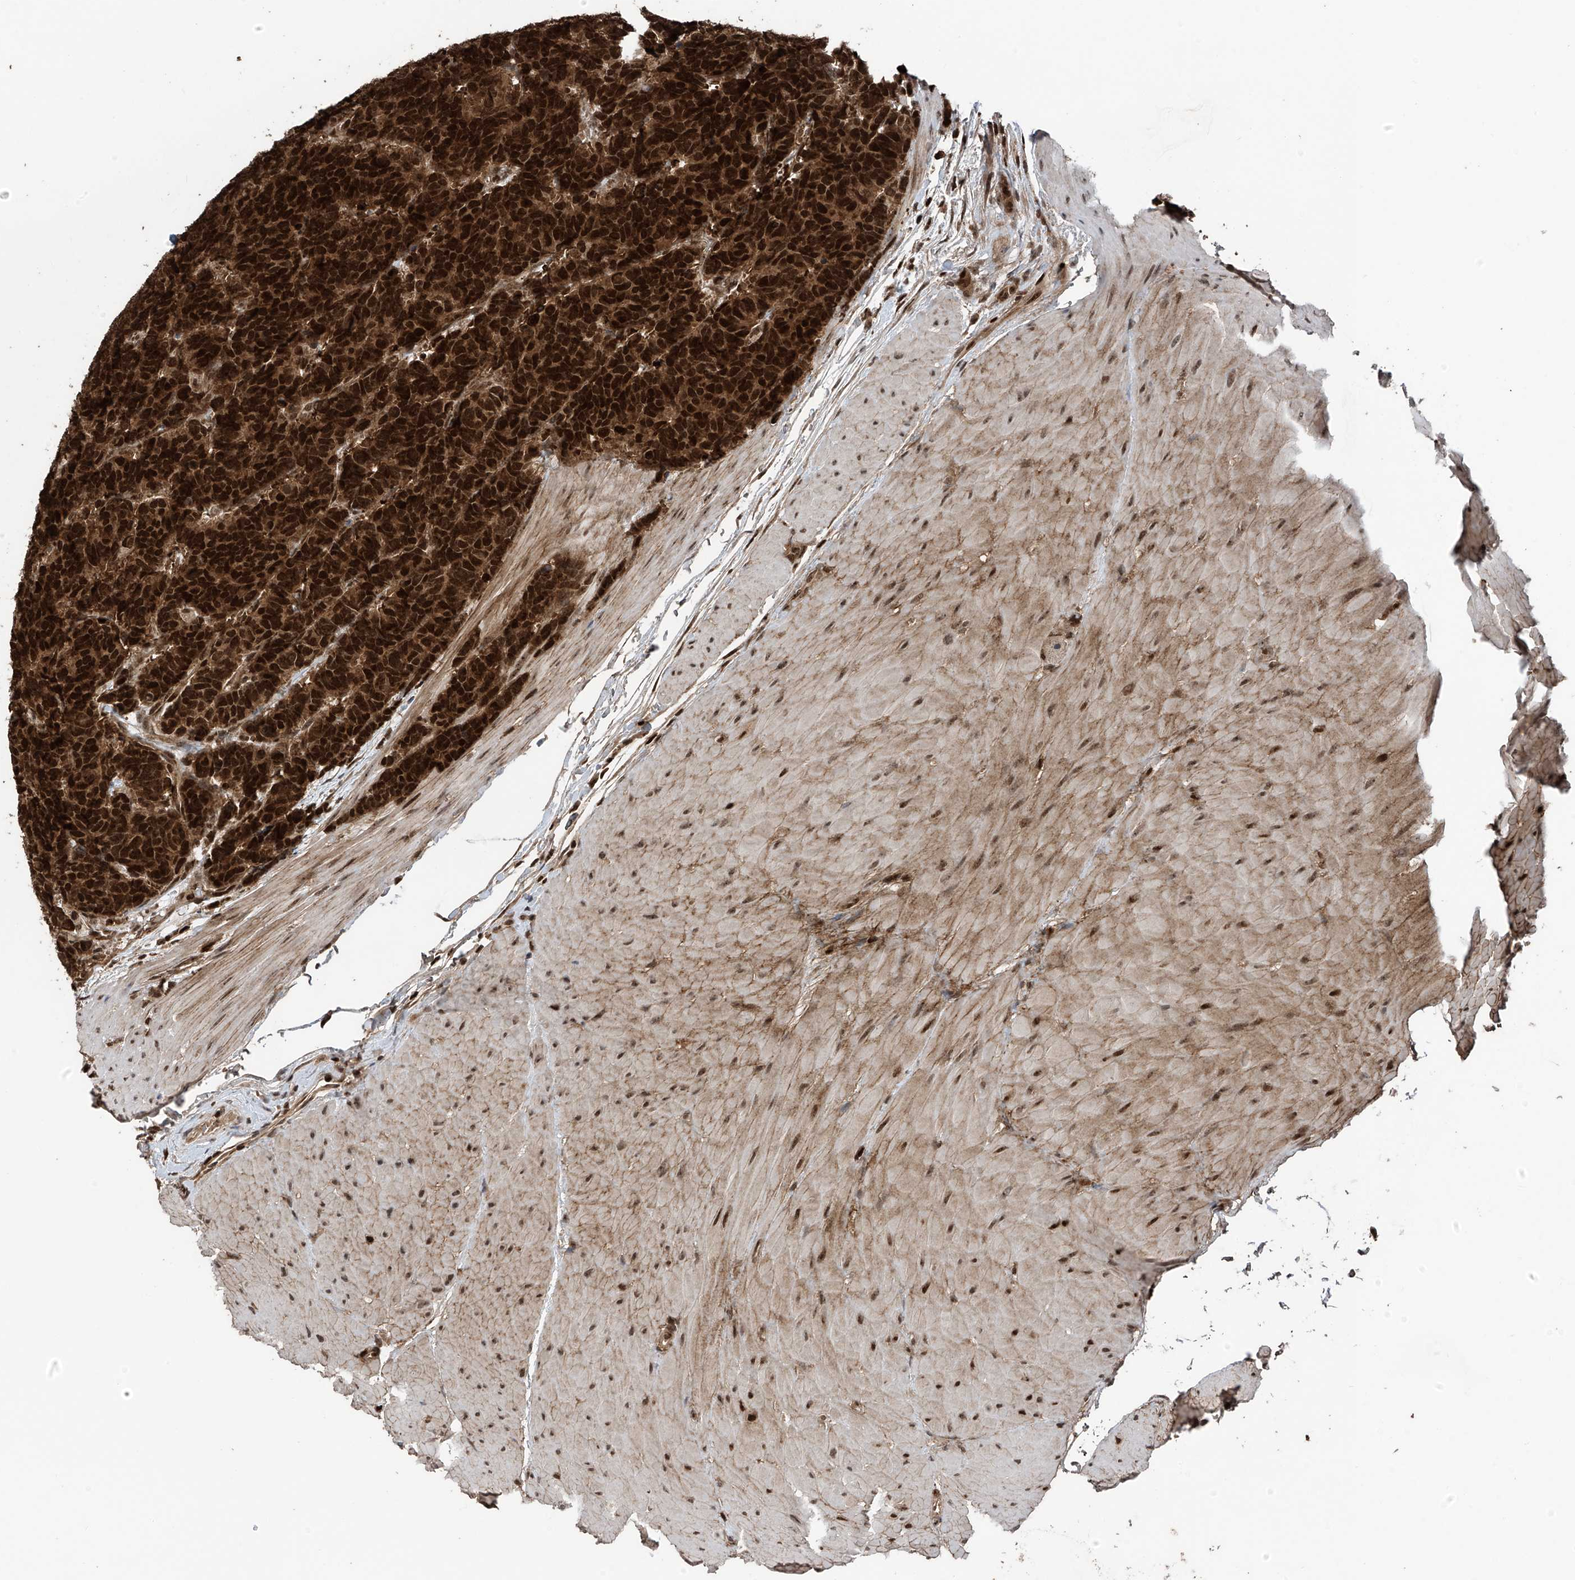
{"staining": {"intensity": "strong", "quantity": ">75%", "location": "cytoplasmic/membranous,nuclear"}, "tissue": "carcinoid", "cell_type": "Tumor cells", "image_type": "cancer", "snomed": [{"axis": "morphology", "description": "Carcinoma, NOS"}, {"axis": "morphology", "description": "Carcinoid, malignant, NOS"}, {"axis": "topography", "description": "Urinary bladder"}], "caption": "Strong cytoplasmic/membranous and nuclear protein expression is seen in about >75% of tumor cells in carcinoid.", "gene": "DNAJC9", "patient": {"sex": "male", "age": 57}}